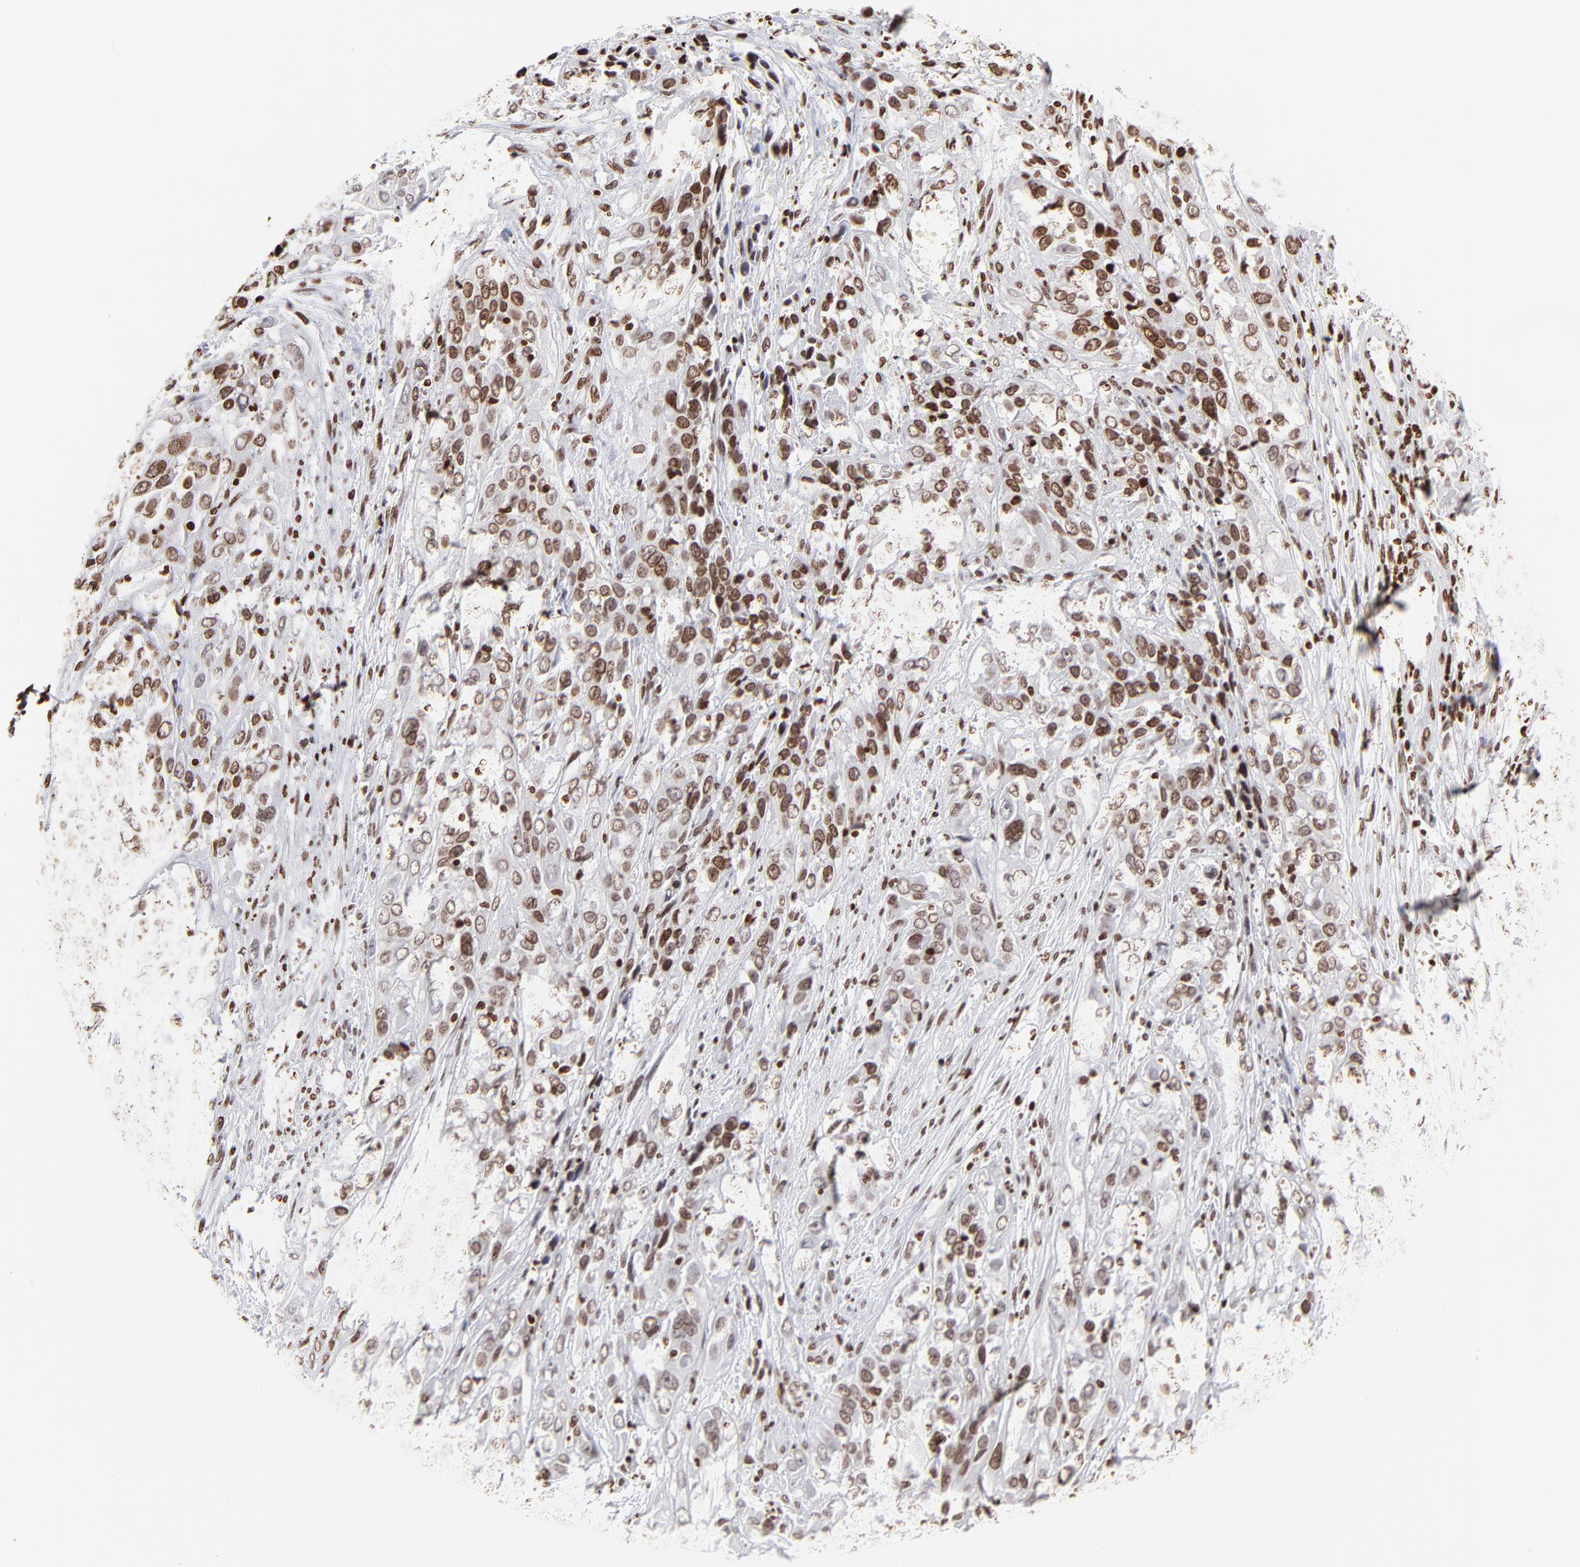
{"staining": {"intensity": "moderate", "quantity": ">75%", "location": "nuclear"}, "tissue": "cervical cancer", "cell_type": "Tumor cells", "image_type": "cancer", "snomed": [{"axis": "morphology", "description": "Squamous cell carcinoma, NOS"}, {"axis": "topography", "description": "Cervix"}], "caption": "This micrograph displays immunohistochemistry staining of cervical cancer (squamous cell carcinoma), with medium moderate nuclear positivity in about >75% of tumor cells.", "gene": "RTL4", "patient": {"sex": "female", "age": 32}}